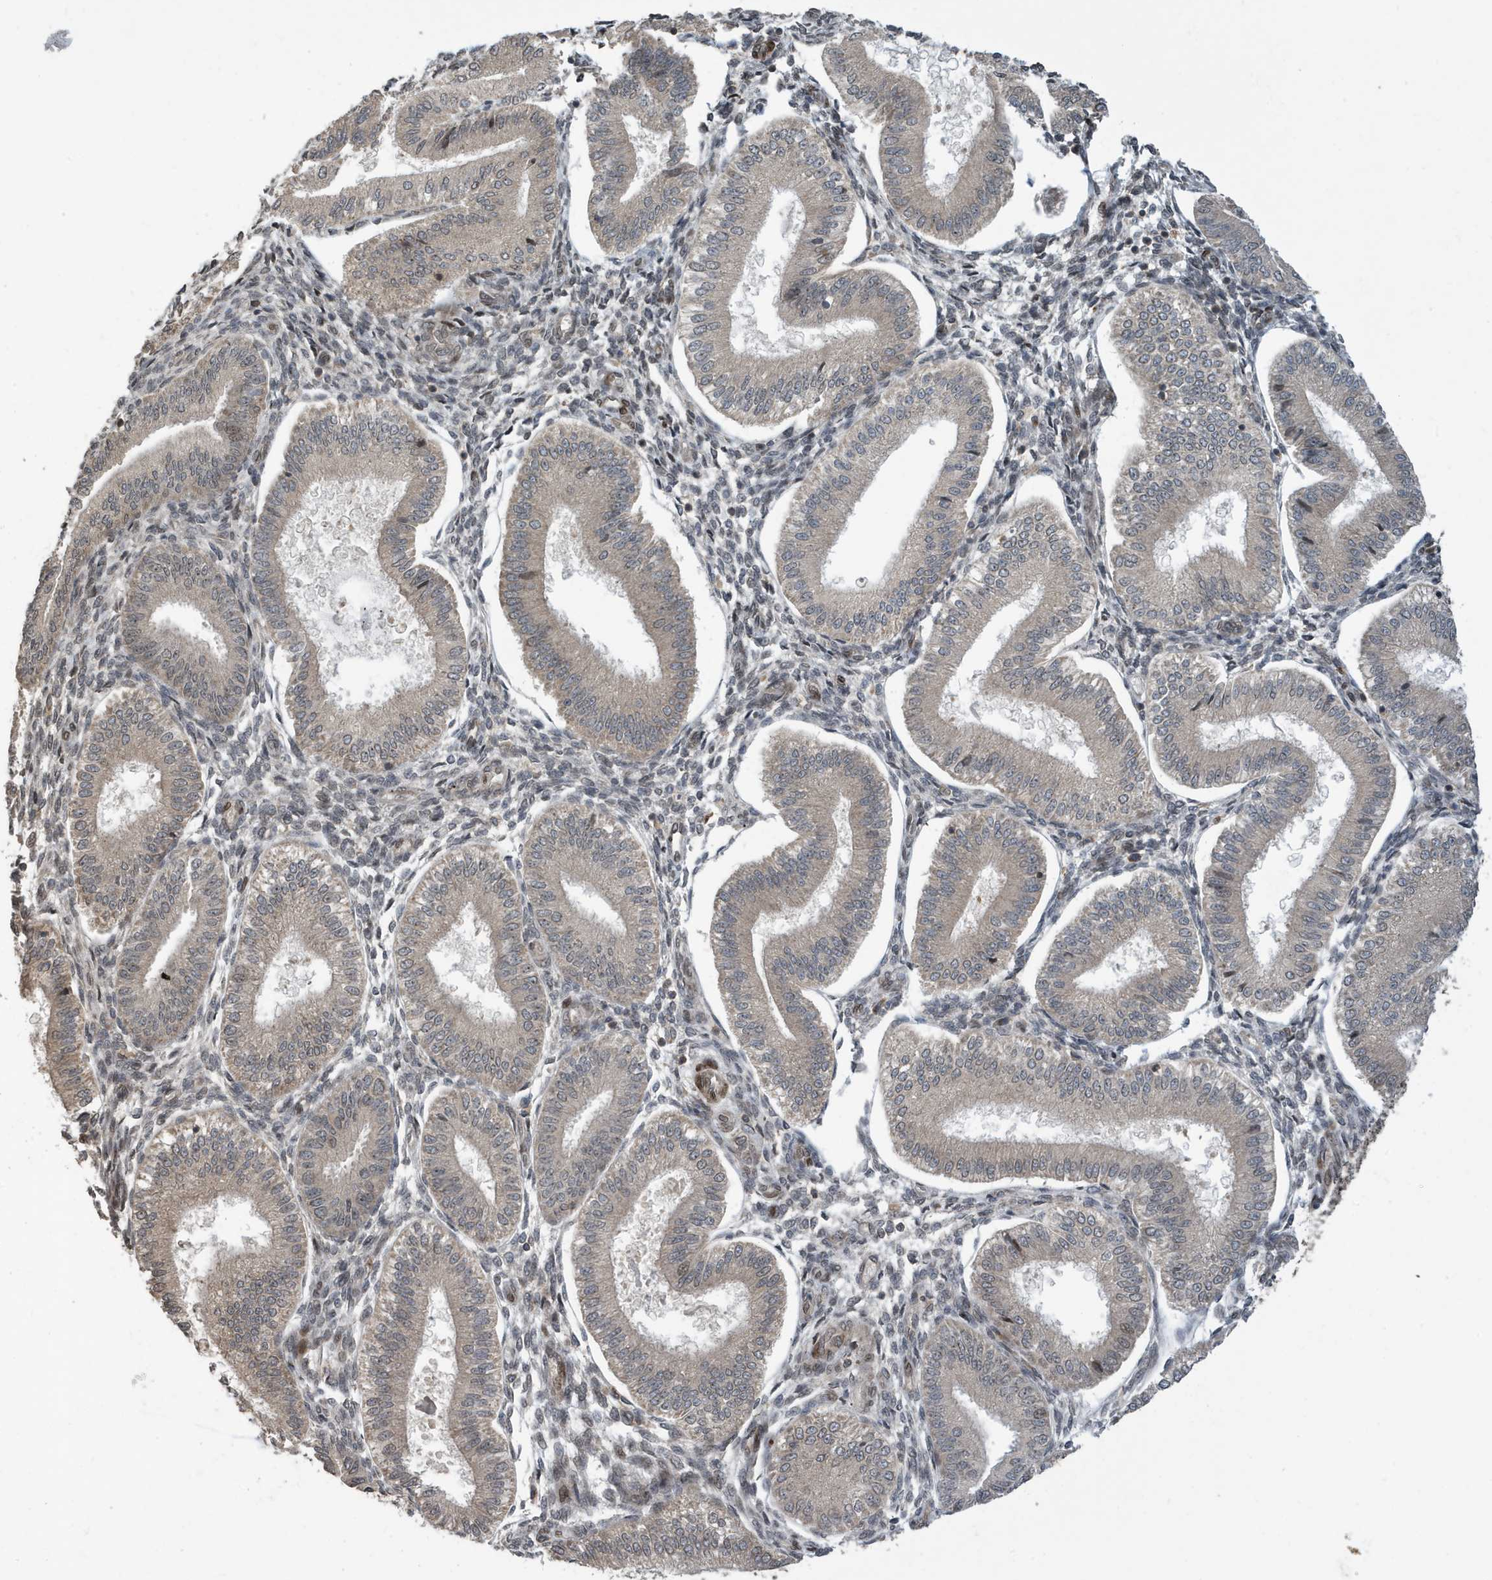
{"staining": {"intensity": "moderate", "quantity": "<25%", "location": "cytoplasmic/membranous,nuclear"}, "tissue": "endometrium", "cell_type": "Cells in endometrial stroma", "image_type": "normal", "snomed": [{"axis": "morphology", "description": "Normal tissue, NOS"}, {"axis": "topography", "description": "Endometrium"}], "caption": "An immunohistochemistry histopathology image of normal tissue is shown. Protein staining in brown labels moderate cytoplasmic/membranous,nuclear positivity in endometrium within cells in endometrial stroma. (DAB IHC, brown staining for protein, blue staining for nuclei).", "gene": "DUSP18", "patient": {"sex": "female", "age": 39}}